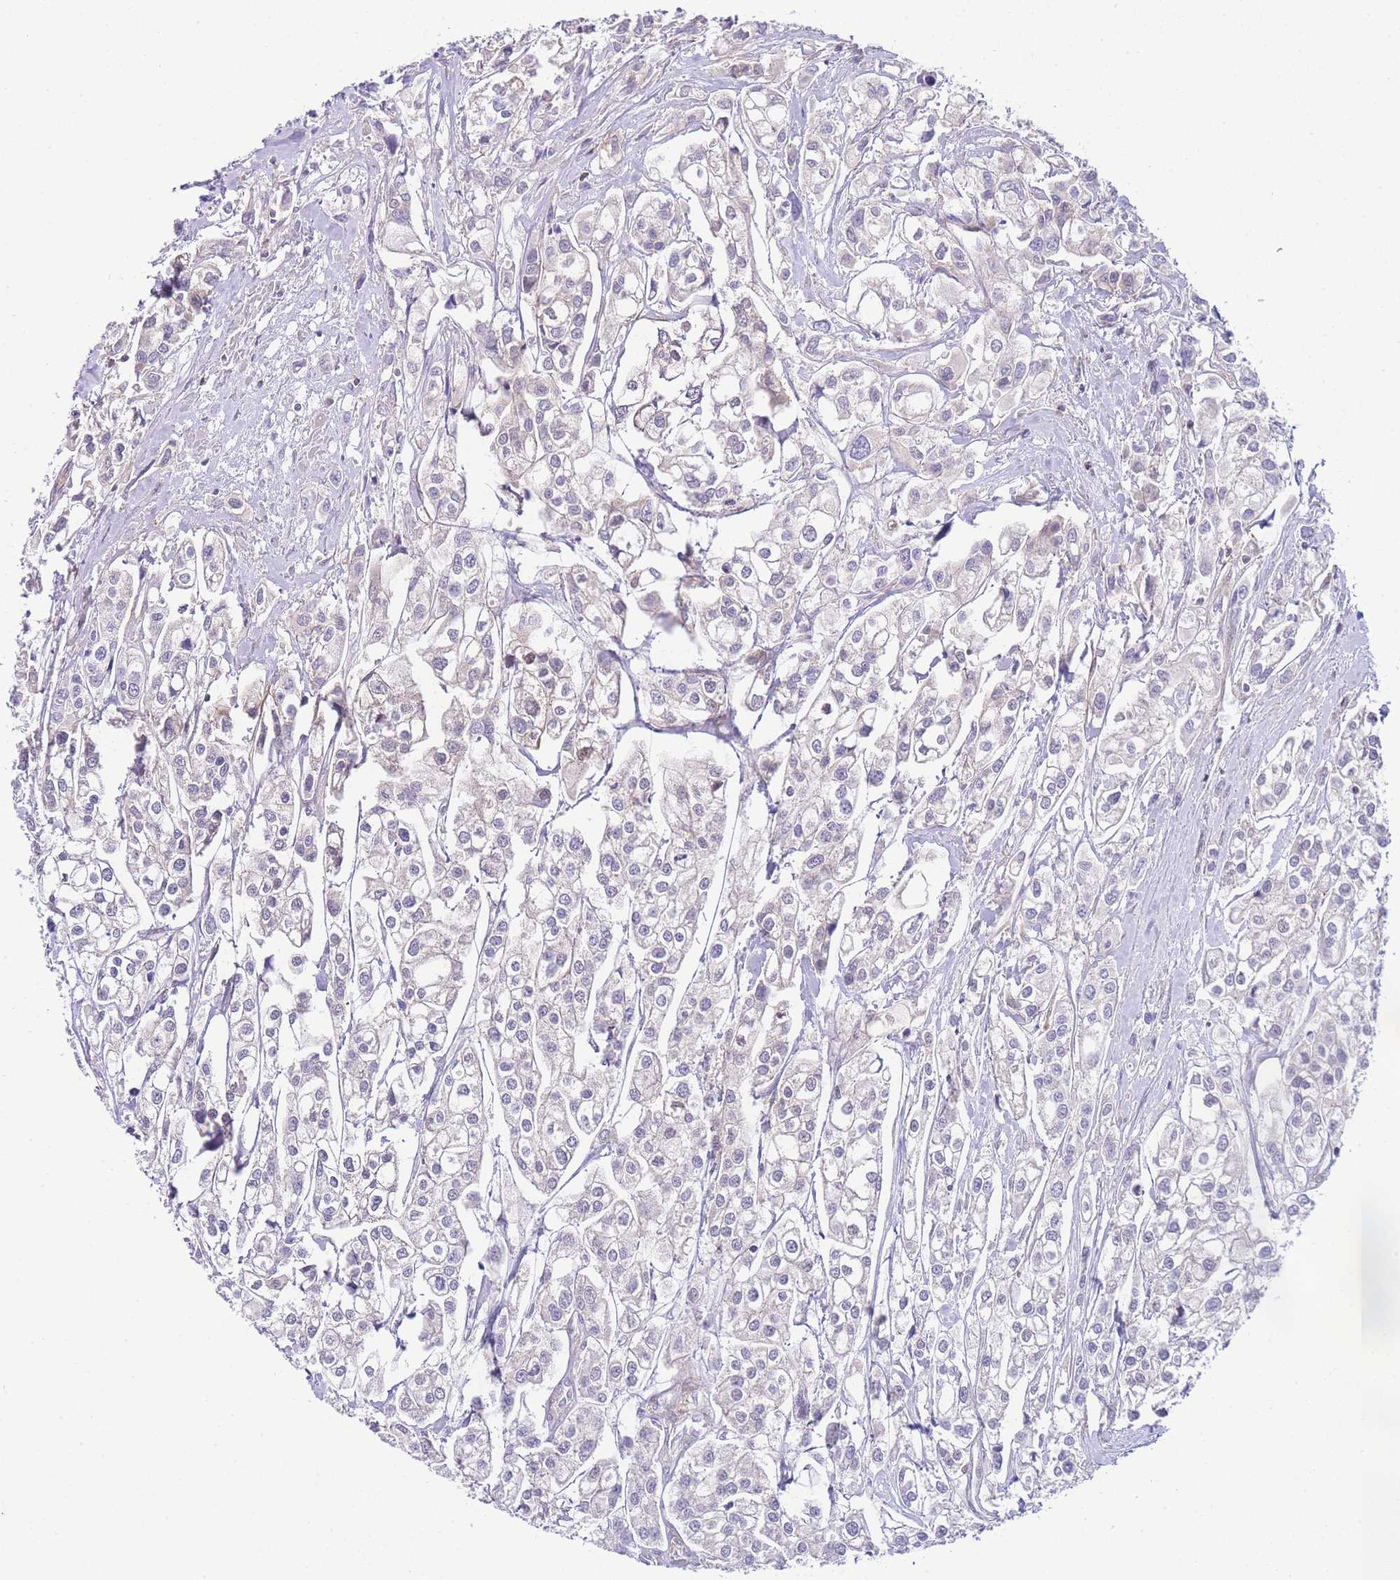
{"staining": {"intensity": "negative", "quantity": "none", "location": "none"}, "tissue": "urothelial cancer", "cell_type": "Tumor cells", "image_type": "cancer", "snomed": [{"axis": "morphology", "description": "Urothelial carcinoma, High grade"}, {"axis": "topography", "description": "Urinary bladder"}], "caption": "DAB (3,3'-diaminobenzidine) immunohistochemical staining of human urothelial carcinoma (high-grade) demonstrates no significant staining in tumor cells. (DAB immunohistochemistry (IHC) with hematoxylin counter stain).", "gene": "FBN3", "patient": {"sex": "male", "age": 67}}